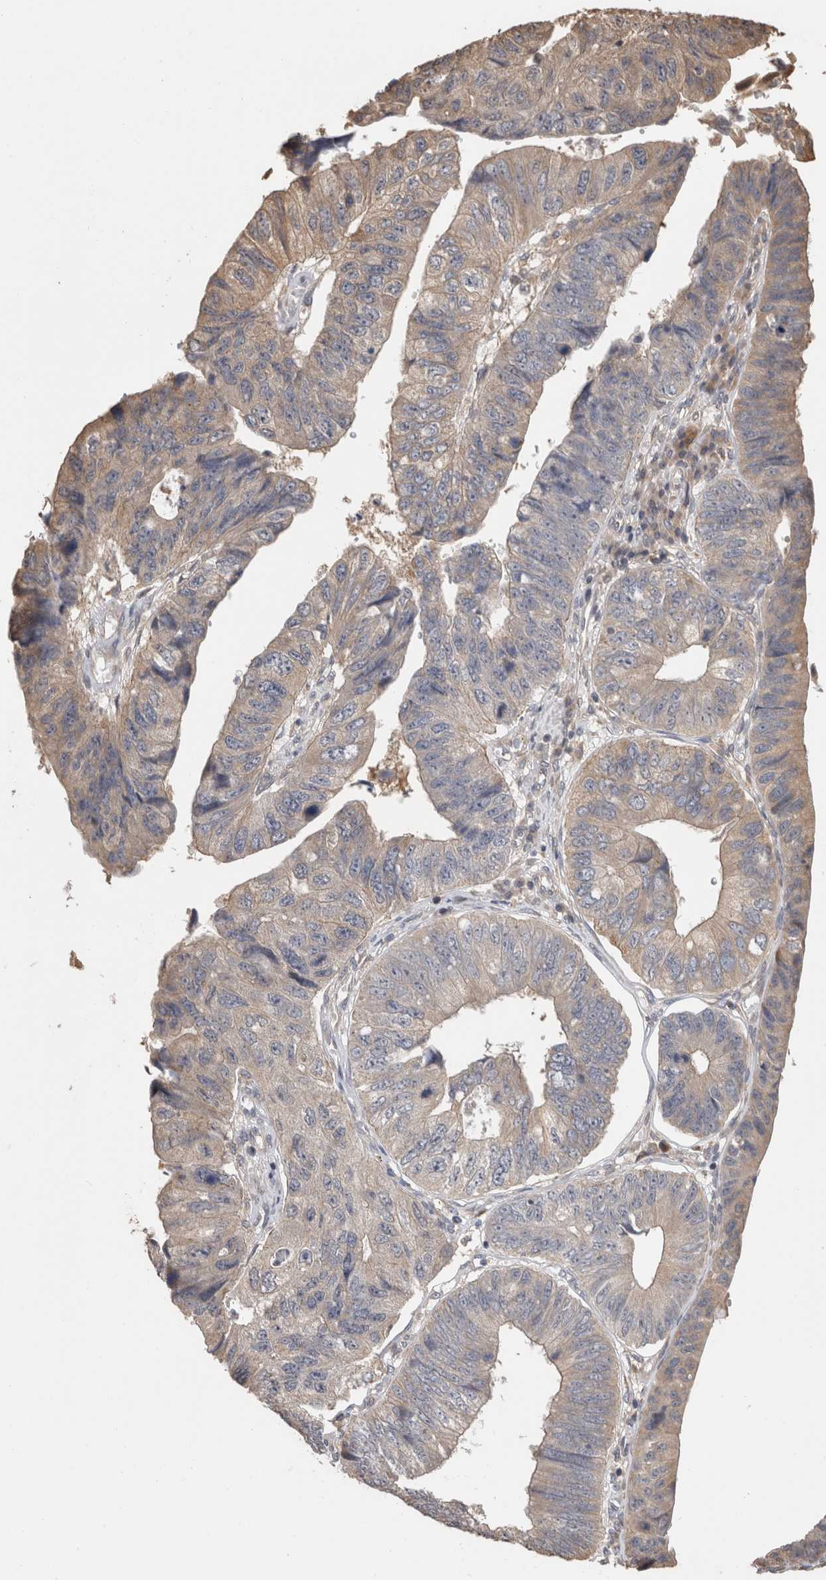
{"staining": {"intensity": "weak", "quantity": ">75%", "location": "cytoplasmic/membranous"}, "tissue": "stomach cancer", "cell_type": "Tumor cells", "image_type": "cancer", "snomed": [{"axis": "morphology", "description": "Adenocarcinoma, NOS"}, {"axis": "topography", "description": "Stomach"}], "caption": "This image exhibits immunohistochemistry staining of human stomach adenocarcinoma, with low weak cytoplasmic/membranous positivity in approximately >75% of tumor cells.", "gene": "CLIP1", "patient": {"sex": "male", "age": 59}}